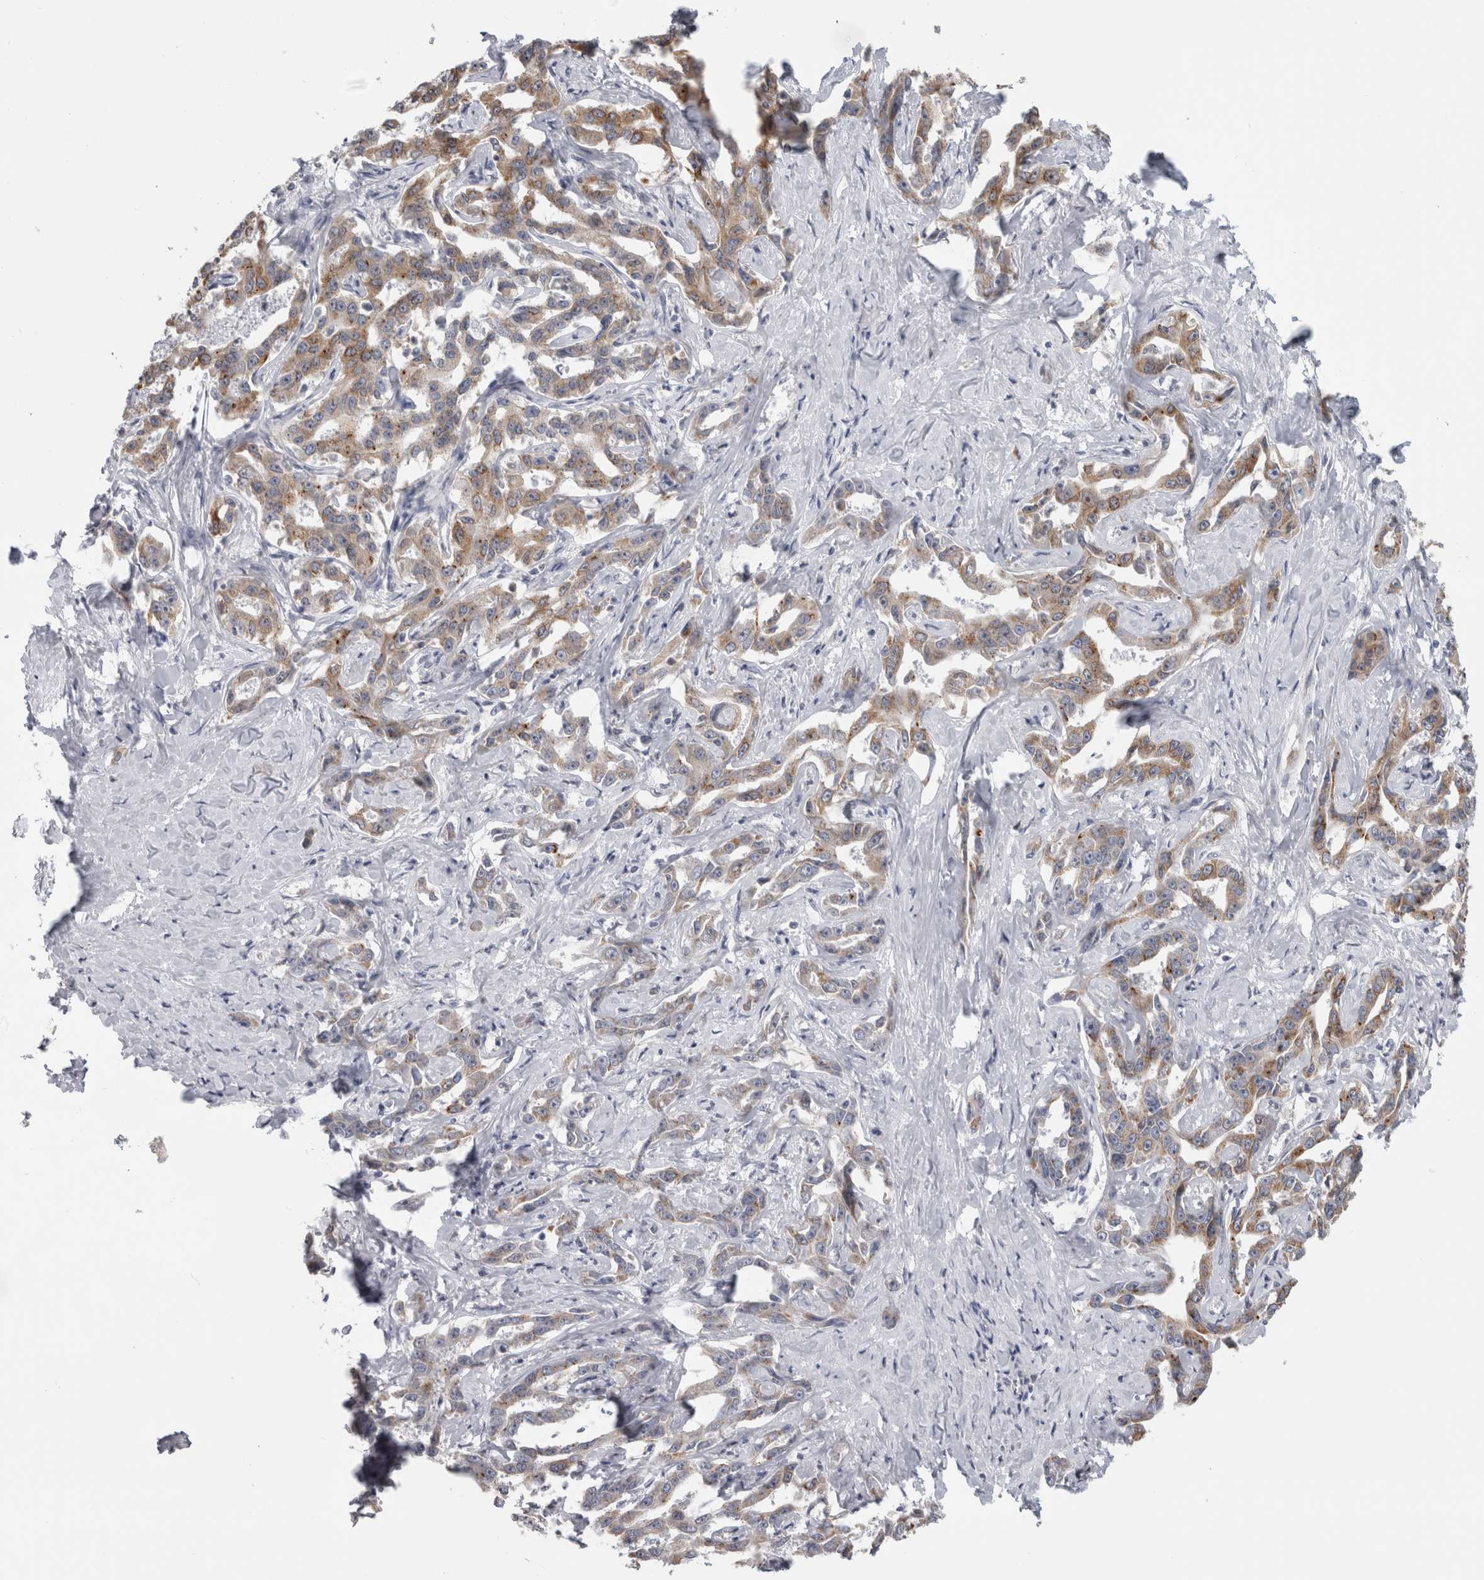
{"staining": {"intensity": "moderate", "quantity": ">75%", "location": "cytoplasmic/membranous"}, "tissue": "liver cancer", "cell_type": "Tumor cells", "image_type": "cancer", "snomed": [{"axis": "morphology", "description": "Cholangiocarcinoma"}, {"axis": "topography", "description": "Liver"}], "caption": "A brown stain labels moderate cytoplasmic/membranous staining of a protein in liver cancer tumor cells.", "gene": "TMEM242", "patient": {"sex": "male", "age": 59}}